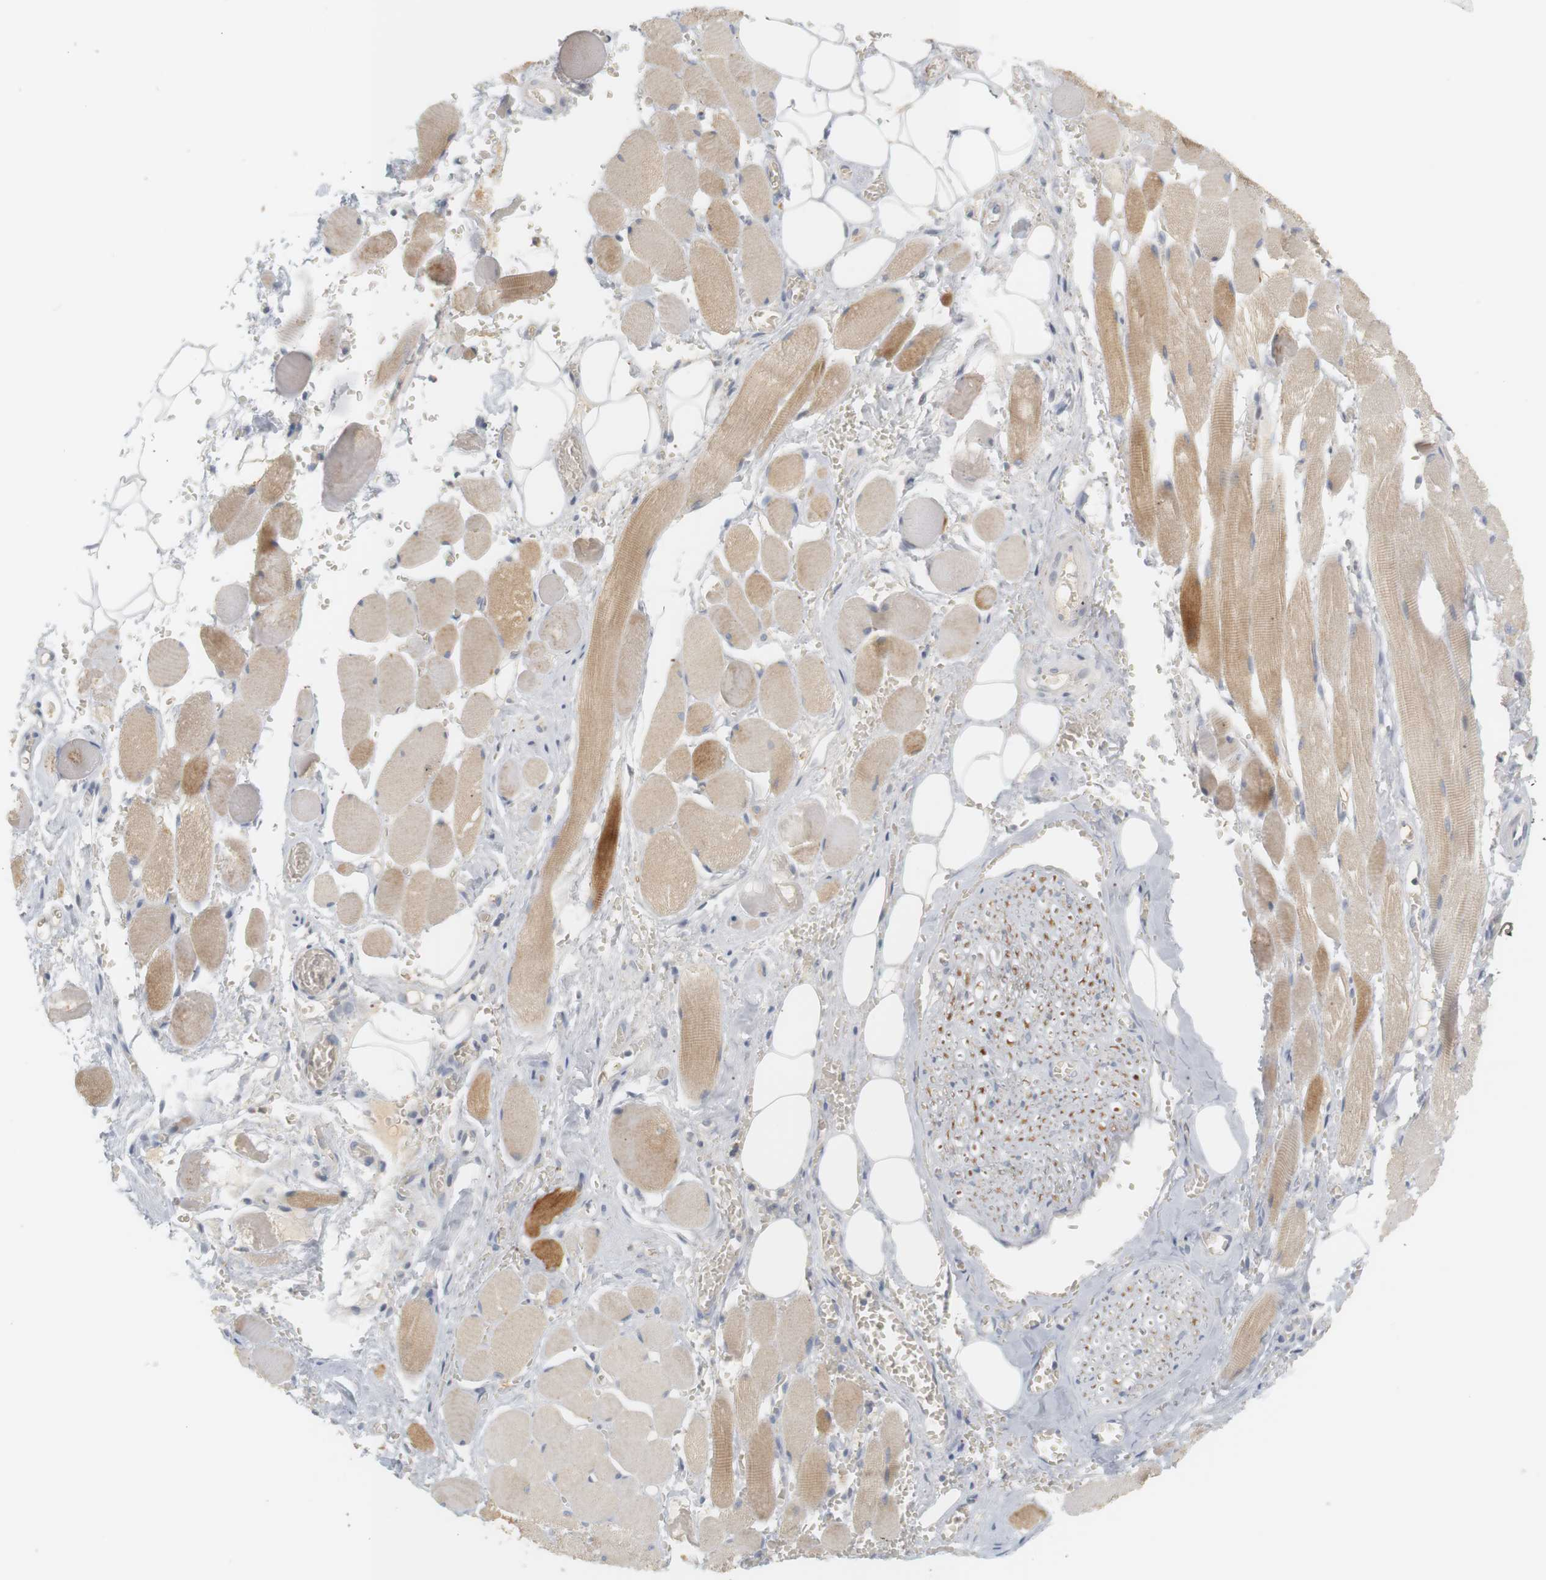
{"staining": {"intensity": "weak", "quantity": "25%-75%", "location": "cytoplasmic/membranous"}, "tissue": "adipose tissue", "cell_type": "Adipocytes", "image_type": "normal", "snomed": [{"axis": "morphology", "description": "Squamous cell carcinoma, NOS"}, {"axis": "topography", "description": "Oral tissue"}, {"axis": "topography", "description": "Head-Neck"}], "caption": "Adipocytes show weak cytoplasmic/membranous positivity in approximately 25%-75% of cells in normal adipose tissue. (Stains: DAB in brown, nuclei in blue, Microscopy: brightfield microscopy at high magnification).", "gene": "RTN3", "patient": {"sex": "female", "age": 50}}